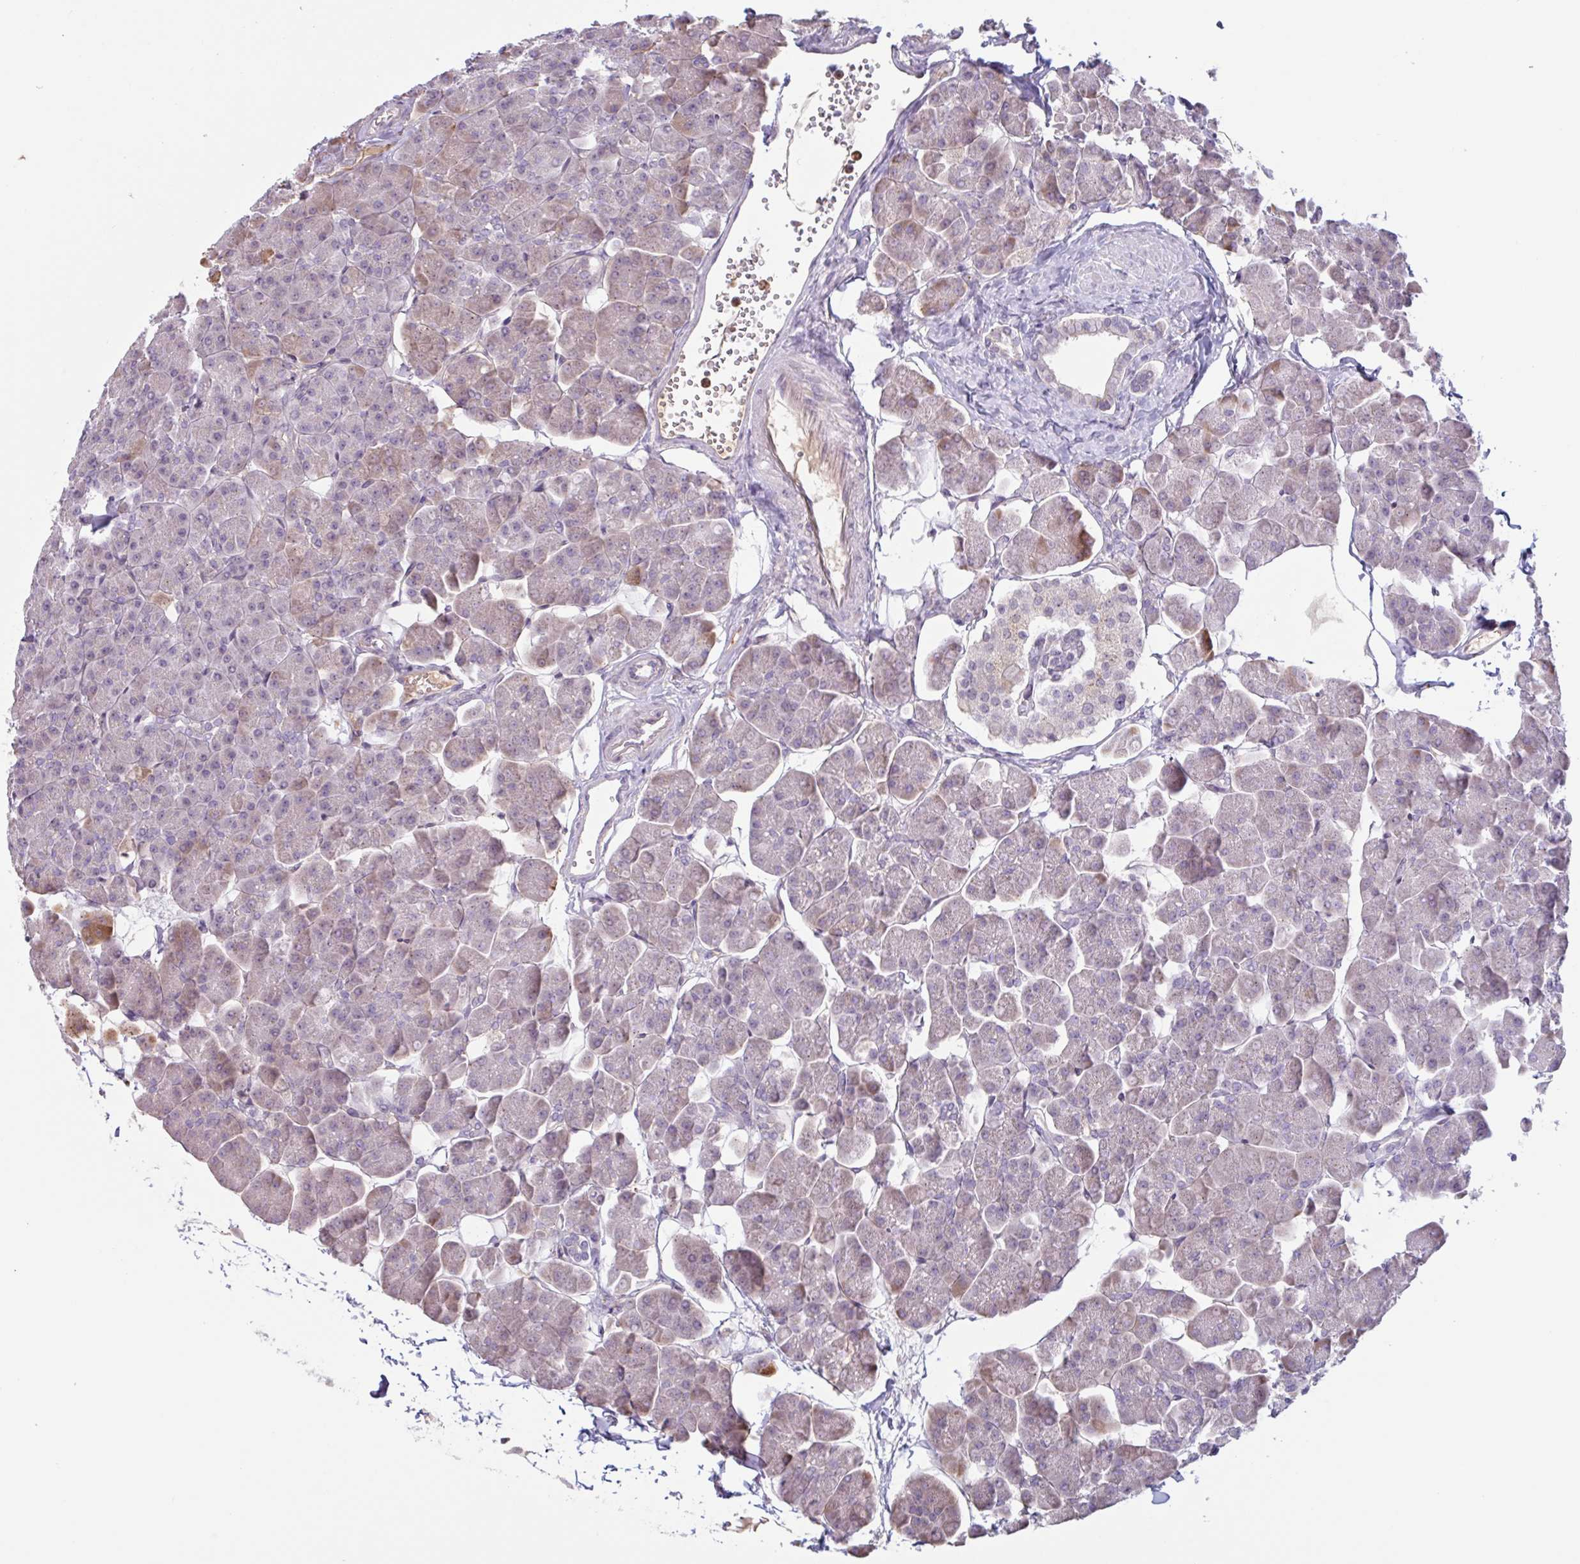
{"staining": {"intensity": "moderate", "quantity": "<25%", "location": "cytoplasmic/membranous"}, "tissue": "pancreas", "cell_type": "Exocrine glandular cells", "image_type": "normal", "snomed": [{"axis": "morphology", "description": "Normal tissue, NOS"}, {"axis": "topography", "description": "Pancreas"}, {"axis": "topography", "description": "Peripheral nerve tissue"}], "caption": "An immunohistochemistry histopathology image of benign tissue is shown. Protein staining in brown shows moderate cytoplasmic/membranous positivity in pancreas within exocrine glandular cells.", "gene": "TAF1D", "patient": {"sex": "male", "age": 54}}